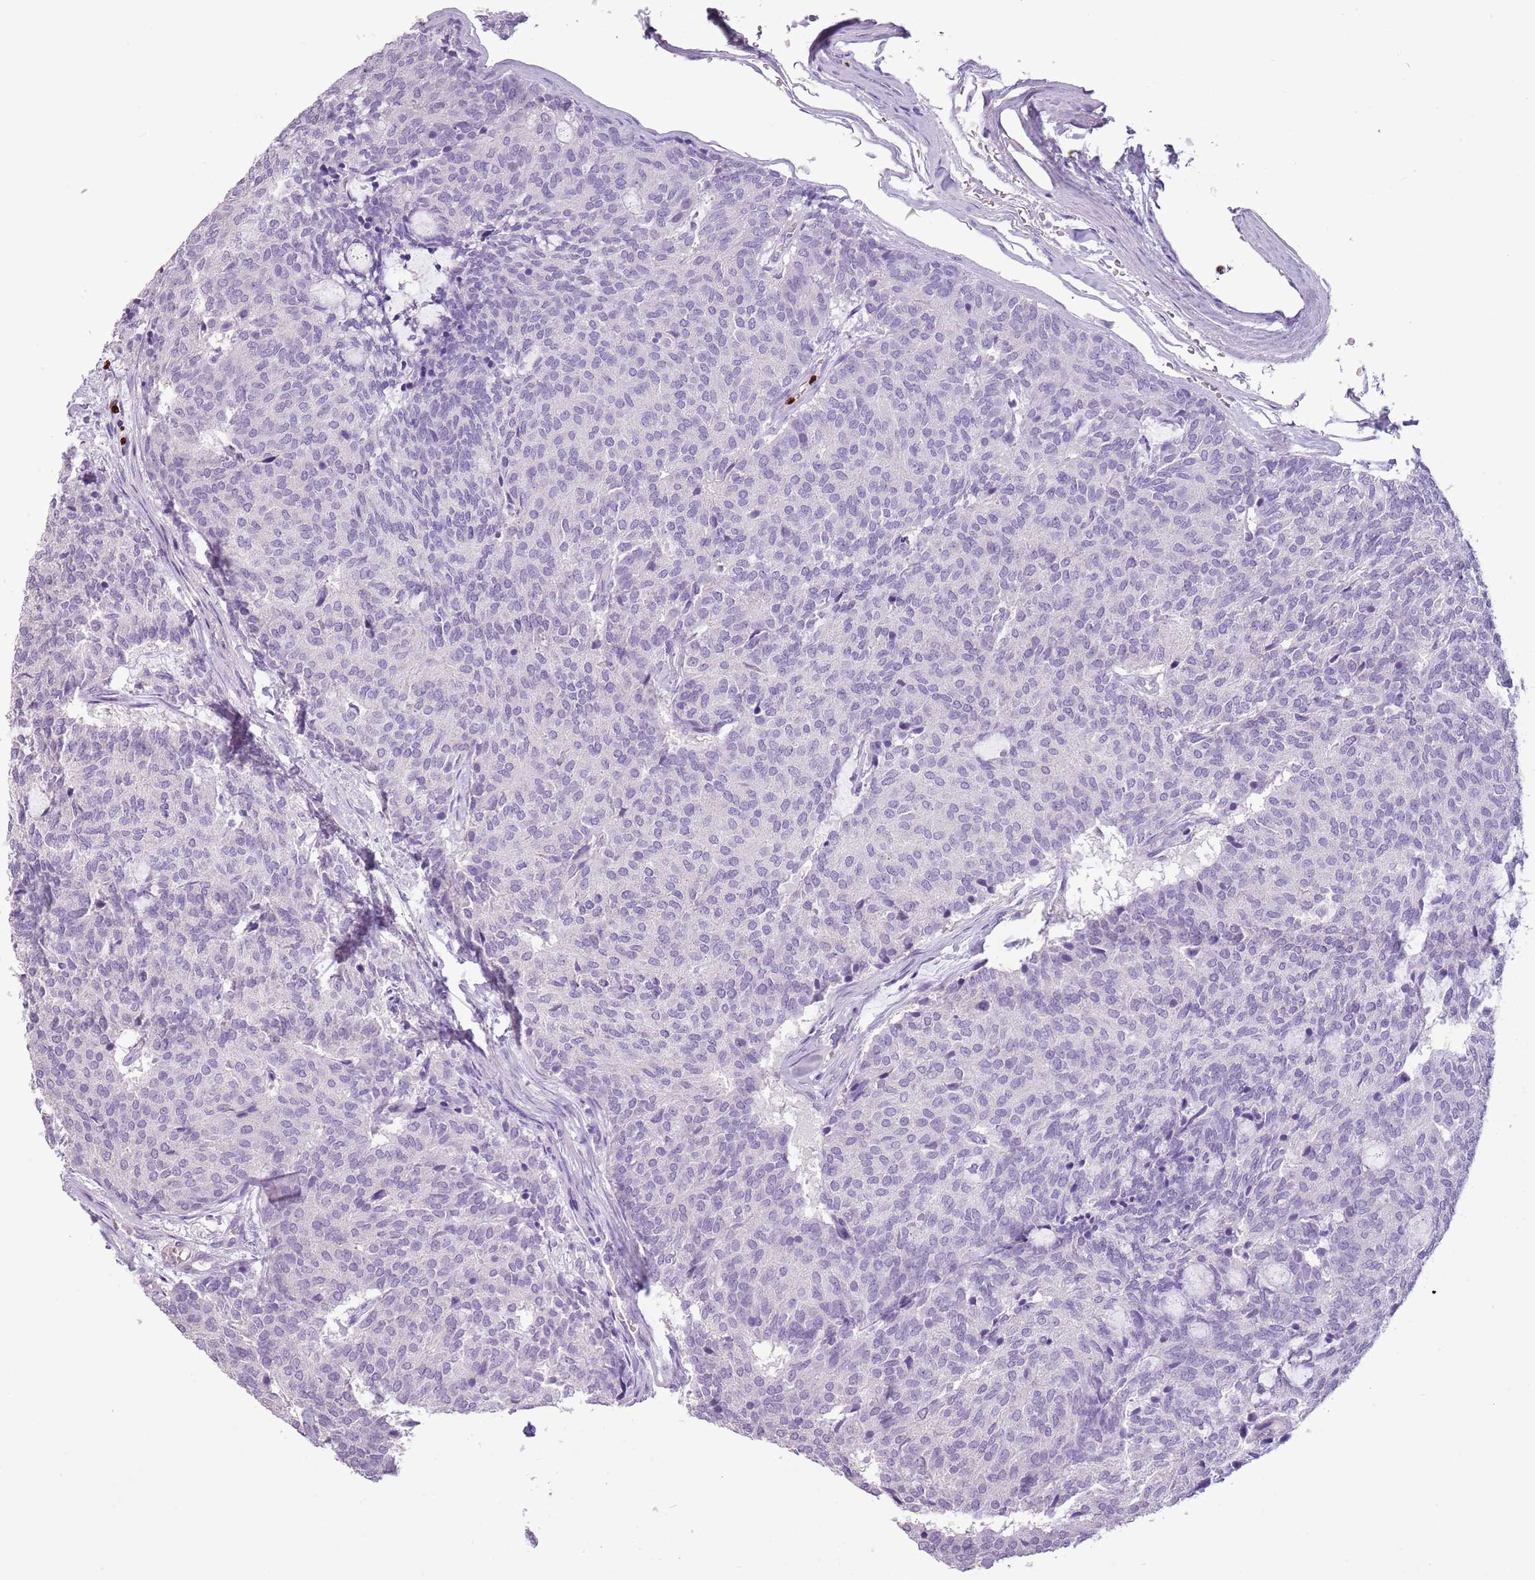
{"staining": {"intensity": "negative", "quantity": "none", "location": "none"}, "tissue": "carcinoid", "cell_type": "Tumor cells", "image_type": "cancer", "snomed": [{"axis": "morphology", "description": "Carcinoid, malignant, NOS"}, {"axis": "topography", "description": "Pancreas"}], "caption": "This is an immunohistochemistry micrograph of human carcinoid (malignant). There is no positivity in tumor cells.", "gene": "CELF6", "patient": {"sex": "female", "age": 54}}